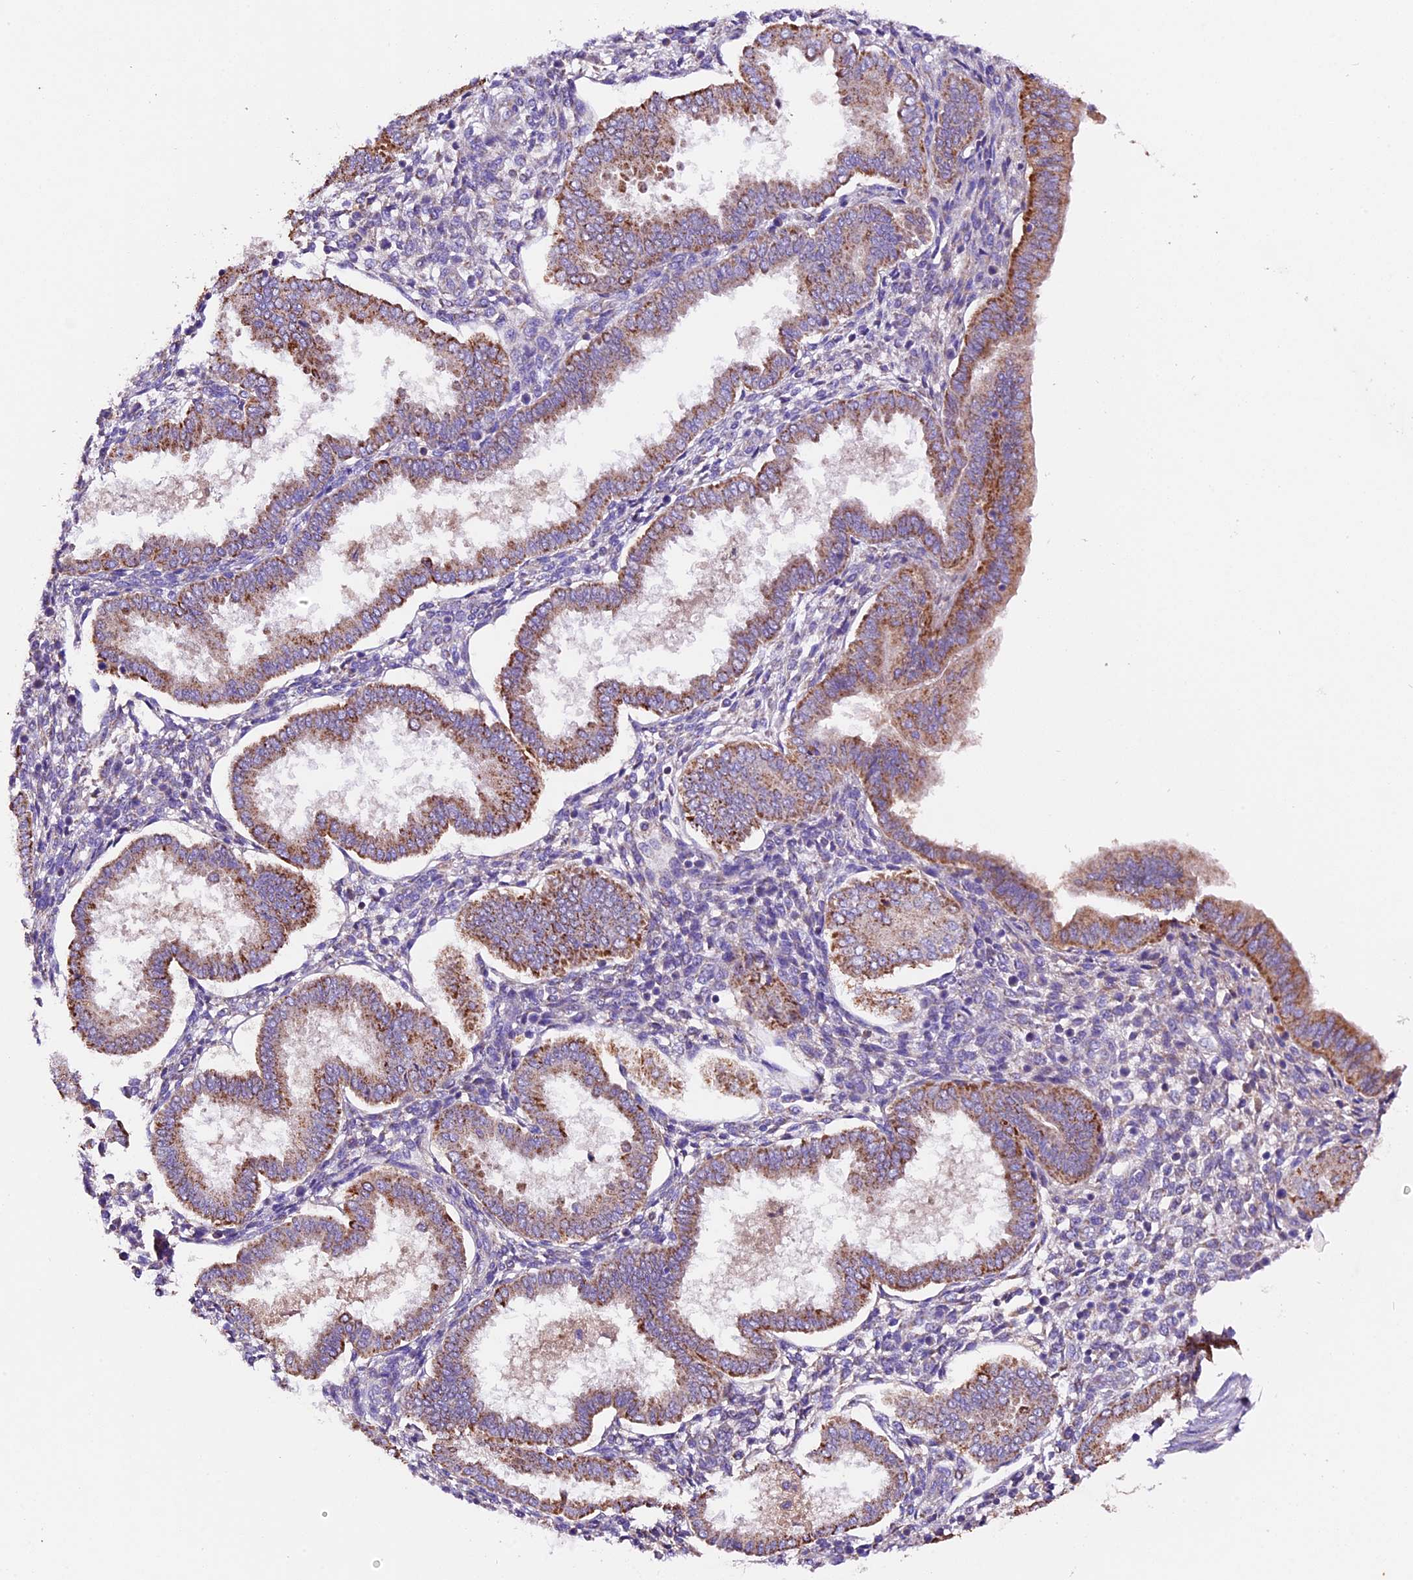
{"staining": {"intensity": "negative", "quantity": "none", "location": "none"}, "tissue": "endometrium", "cell_type": "Cells in endometrial stroma", "image_type": "normal", "snomed": [{"axis": "morphology", "description": "Normal tissue, NOS"}, {"axis": "topography", "description": "Endometrium"}], "caption": "Human endometrium stained for a protein using IHC shows no expression in cells in endometrial stroma.", "gene": "SIX5", "patient": {"sex": "female", "age": 24}}